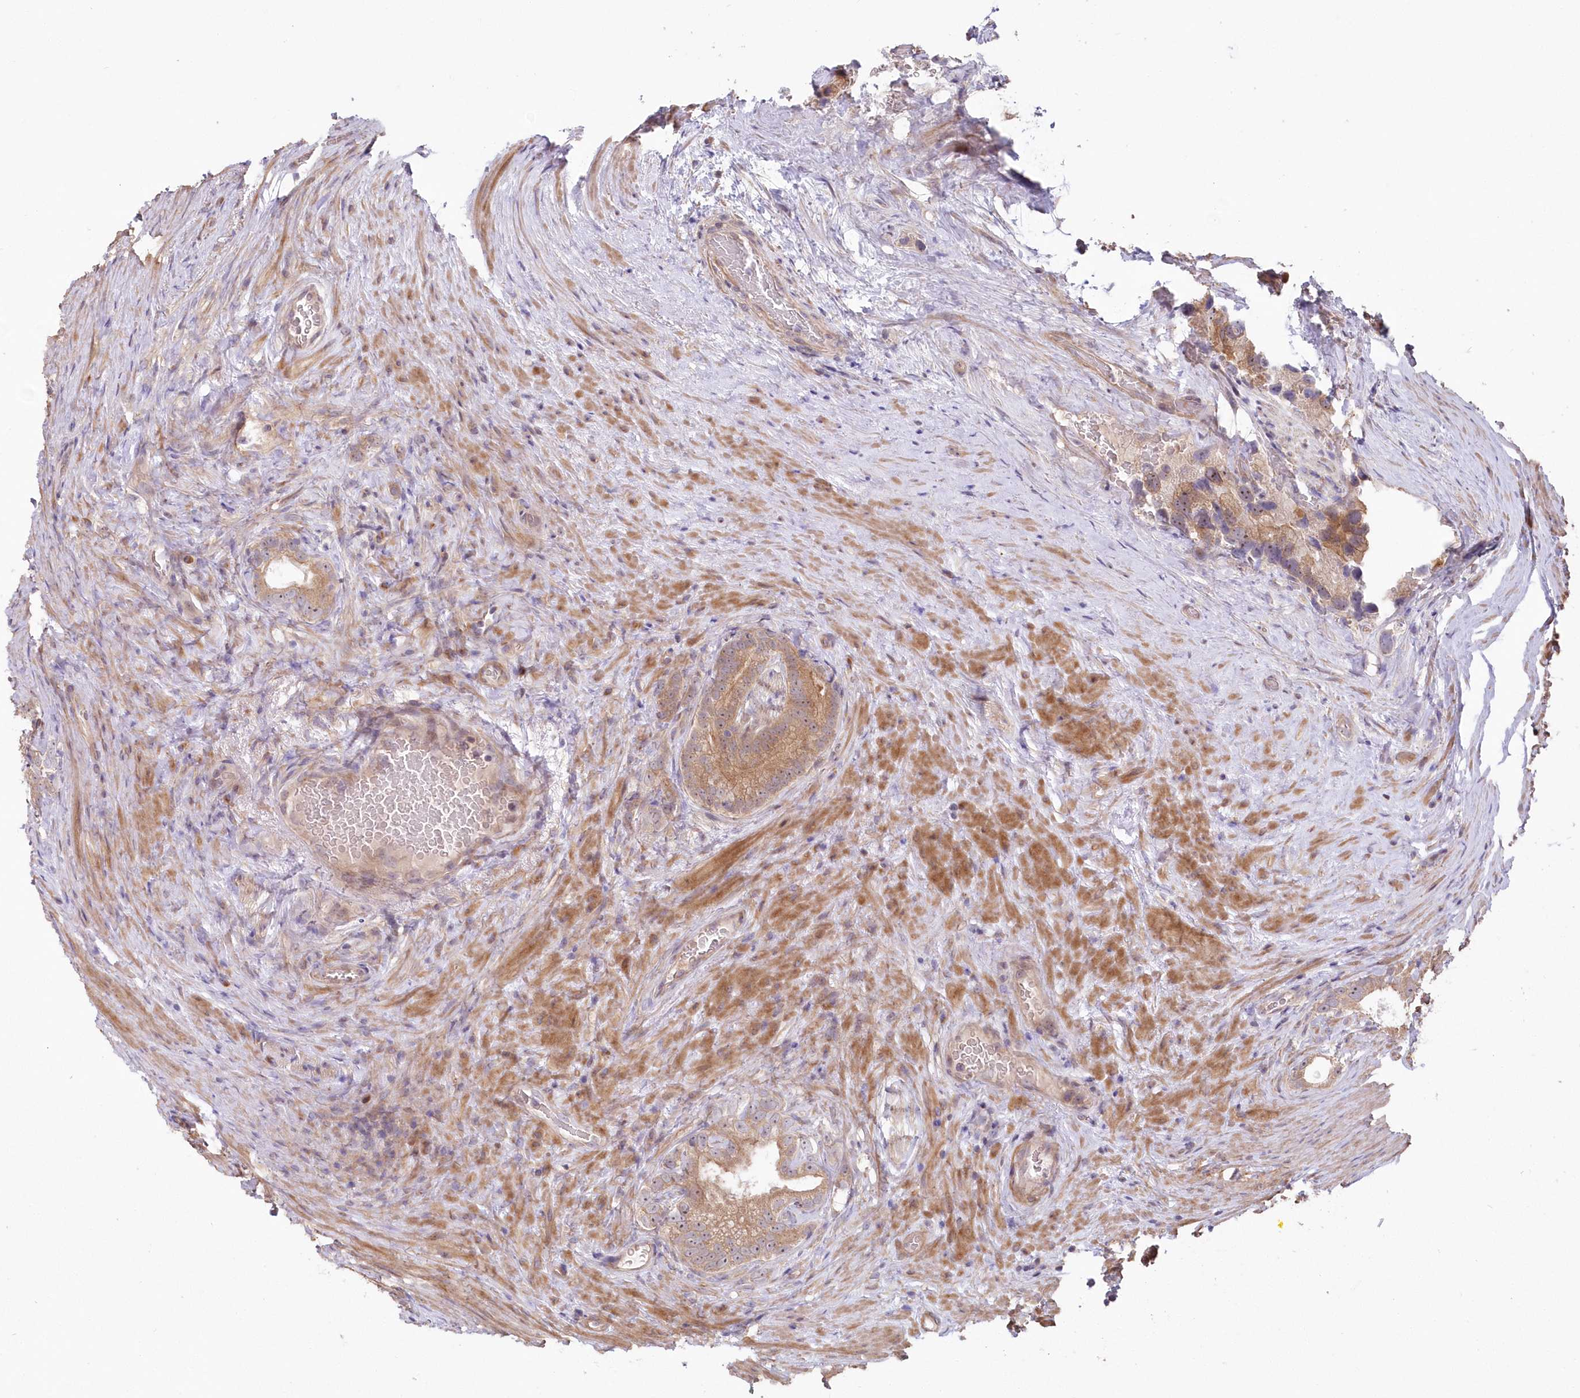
{"staining": {"intensity": "moderate", "quantity": ">75%", "location": "cytoplasmic/membranous"}, "tissue": "prostate cancer", "cell_type": "Tumor cells", "image_type": "cancer", "snomed": [{"axis": "morphology", "description": "Adenocarcinoma, Low grade"}, {"axis": "topography", "description": "Prostate"}], "caption": "The photomicrograph shows staining of low-grade adenocarcinoma (prostate), revealing moderate cytoplasmic/membranous protein positivity (brown color) within tumor cells.", "gene": "TBCA", "patient": {"sex": "male", "age": 71}}